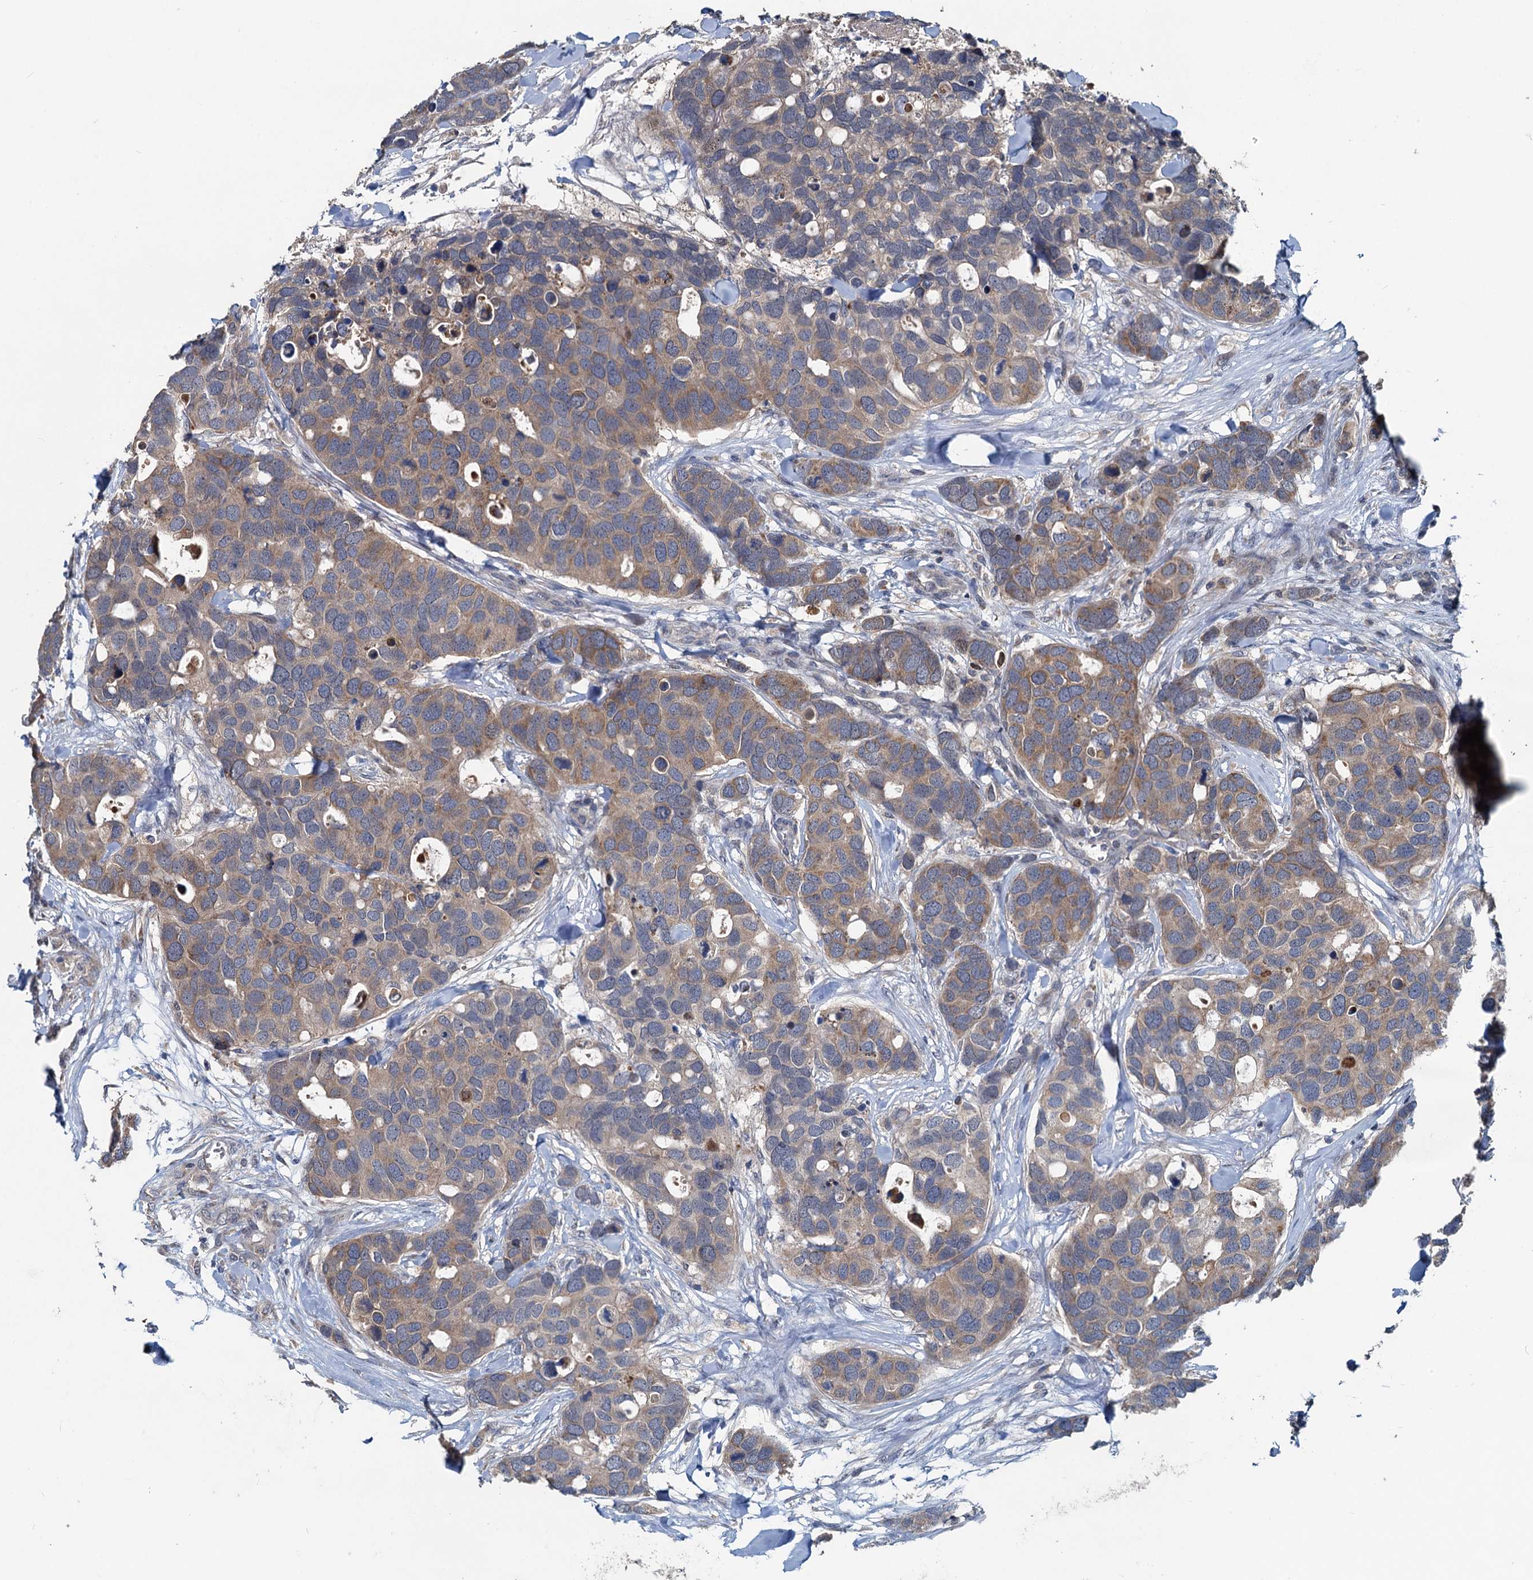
{"staining": {"intensity": "weak", "quantity": ">75%", "location": "cytoplasmic/membranous"}, "tissue": "breast cancer", "cell_type": "Tumor cells", "image_type": "cancer", "snomed": [{"axis": "morphology", "description": "Duct carcinoma"}, {"axis": "topography", "description": "Breast"}], "caption": "This photomicrograph displays IHC staining of human breast infiltrating ductal carcinoma, with low weak cytoplasmic/membranous positivity in approximately >75% of tumor cells.", "gene": "OTUB1", "patient": {"sex": "female", "age": 83}}